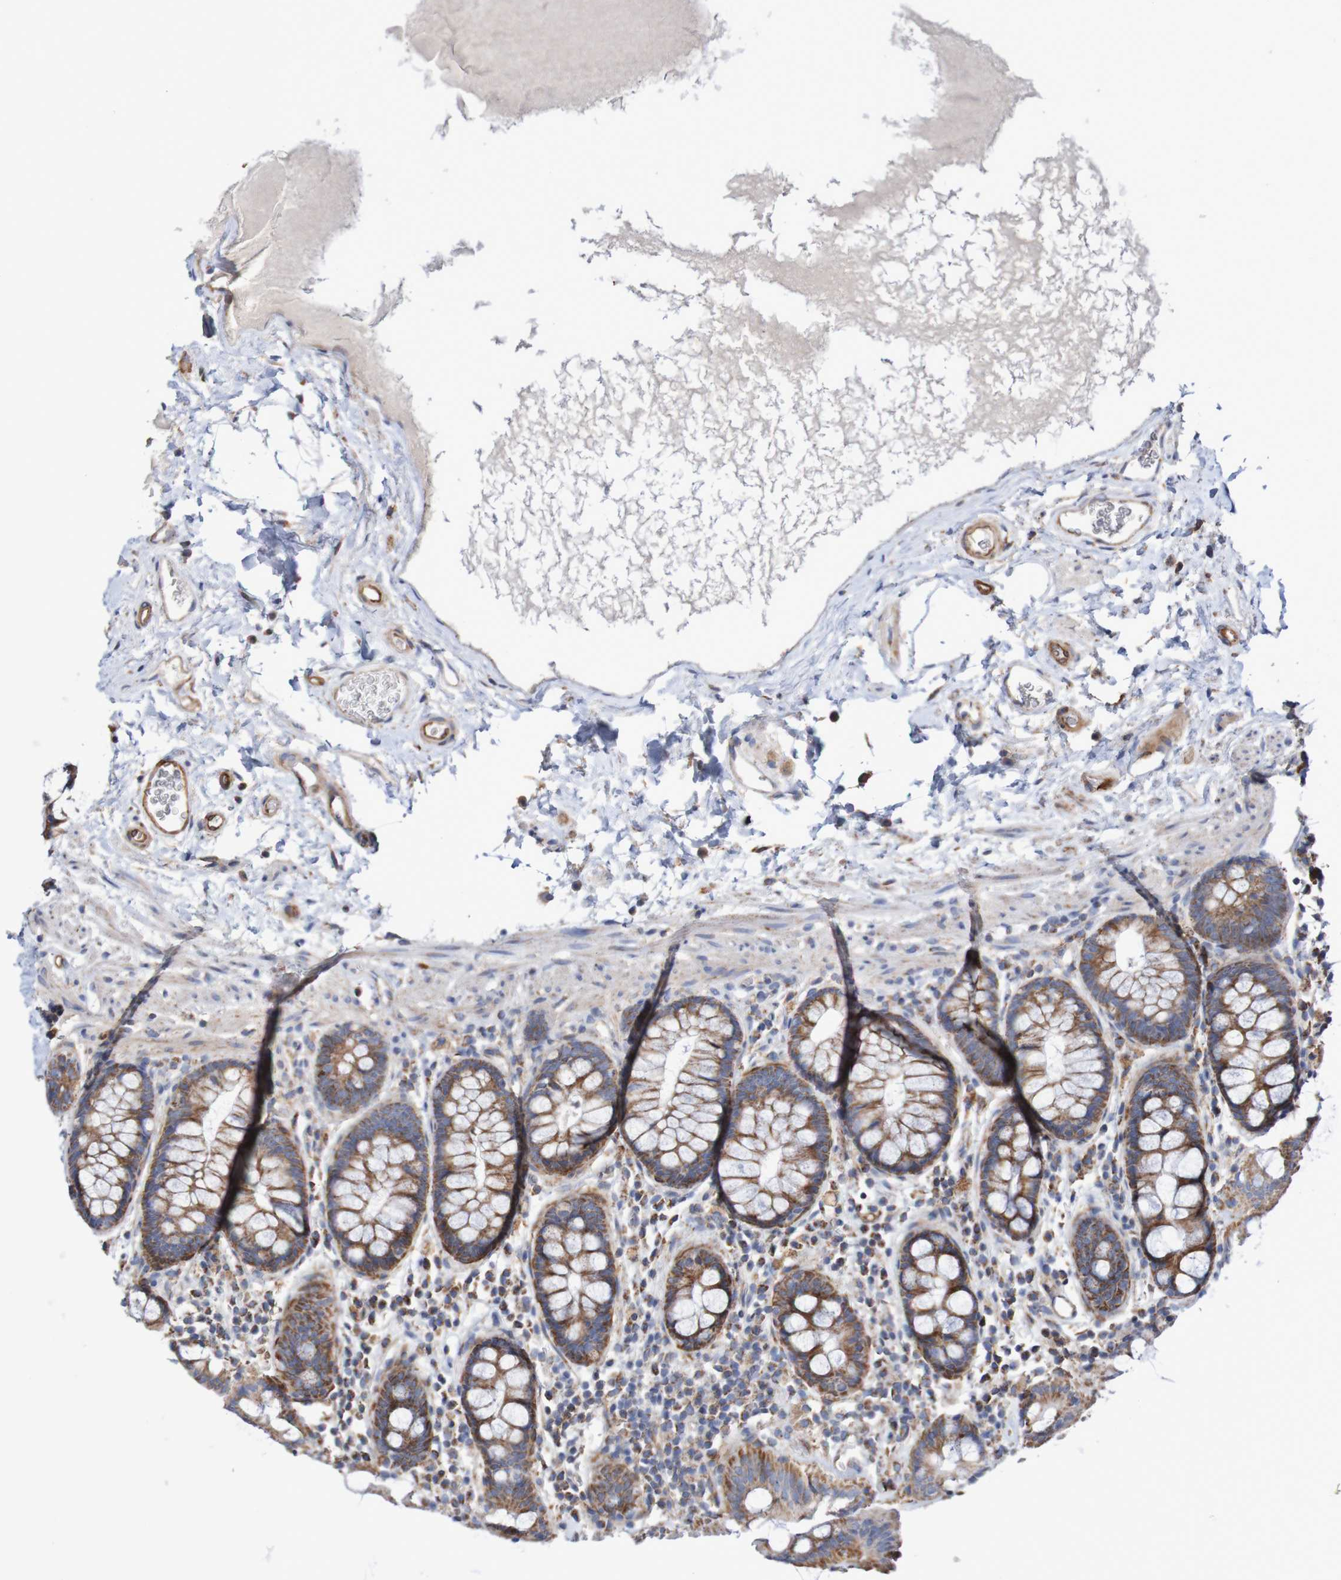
{"staining": {"intensity": "strong", "quantity": ">75%", "location": "cytoplasmic/membranous"}, "tissue": "colon", "cell_type": "Endothelial cells", "image_type": "normal", "snomed": [{"axis": "morphology", "description": "Normal tissue, NOS"}, {"axis": "topography", "description": "Colon"}], "caption": "Immunohistochemistry (IHC) image of unremarkable colon stained for a protein (brown), which demonstrates high levels of strong cytoplasmic/membranous positivity in about >75% of endothelial cells.", "gene": "MMEL1", "patient": {"sex": "female", "age": 80}}